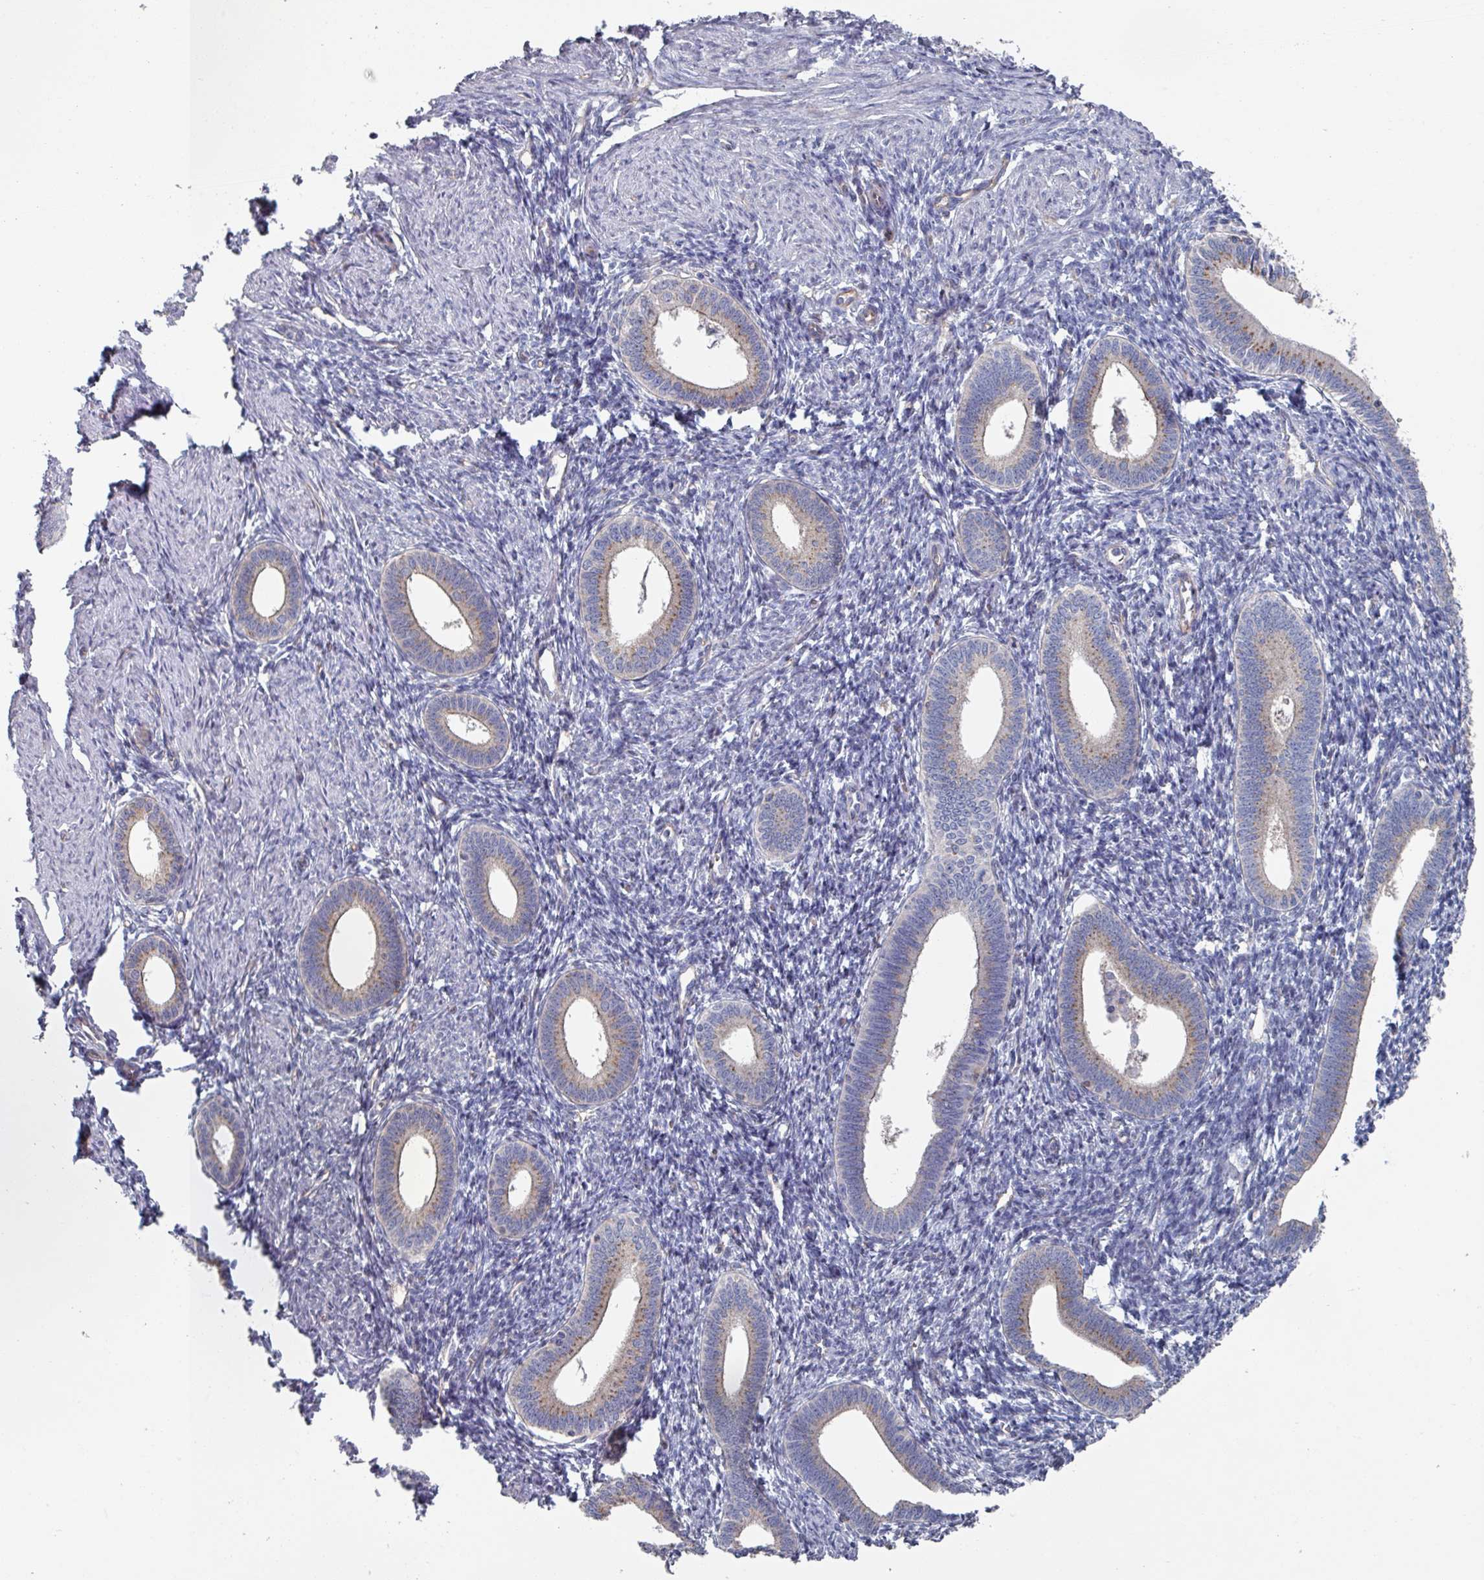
{"staining": {"intensity": "negative", "quantity": "none", "location": "none"}, "tissue": "endometrium", "cell_type": "Cells in endometrial stroma", "image_type": "normal", "snomed": [{"axis": "morphology", "description": "Normal tissue, NOS"}, {"axis": "topography", "description": "Endometrium"}], "caption": "Human endometrium stained for a protein using immunohistochemistry demonstrates no expression in cells in endometrial stroma.", "gene": "EFL1", "patient": {"sex": "female", "age": 41}}